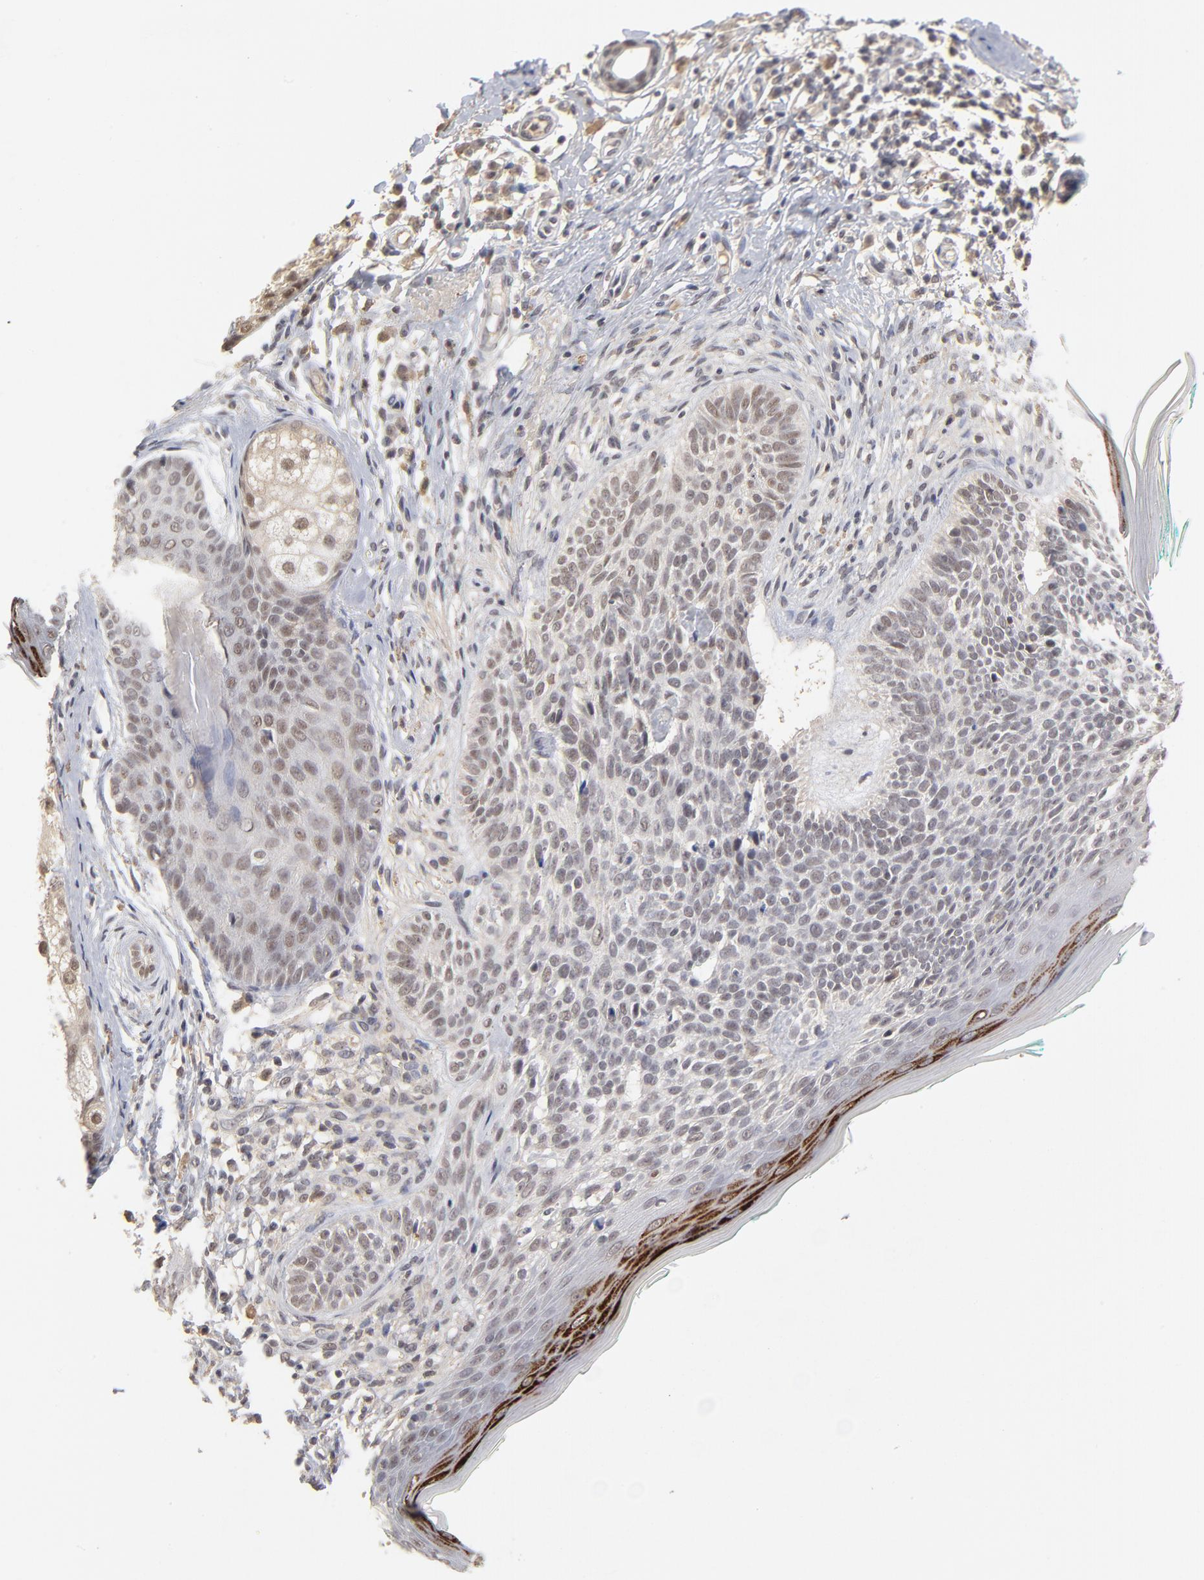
{"staining": {"intensity": "weak", "quantity": "25%-75%", "location": "nuclear"}, "tissue": "skin cancer", "cell_type": "Tumor cells", "image_type": "cancer", "snomed": [{"axis": "morphology", "description": "Normal tissue, NOS"}, {"axis": "morphology", "description": "Basal cell carcinoma"}, {"axis": "topography", "description": "Skin"}], "caption": "Immunohistochemistry (DAB) staining of skin cancer (basal cell carcinoma) demonstrates weak nuclear protein positivity in approximately 25%-75% of tumor cells.", "gene": "WSB1", "patient": {"sex": "male", "age": 76}}